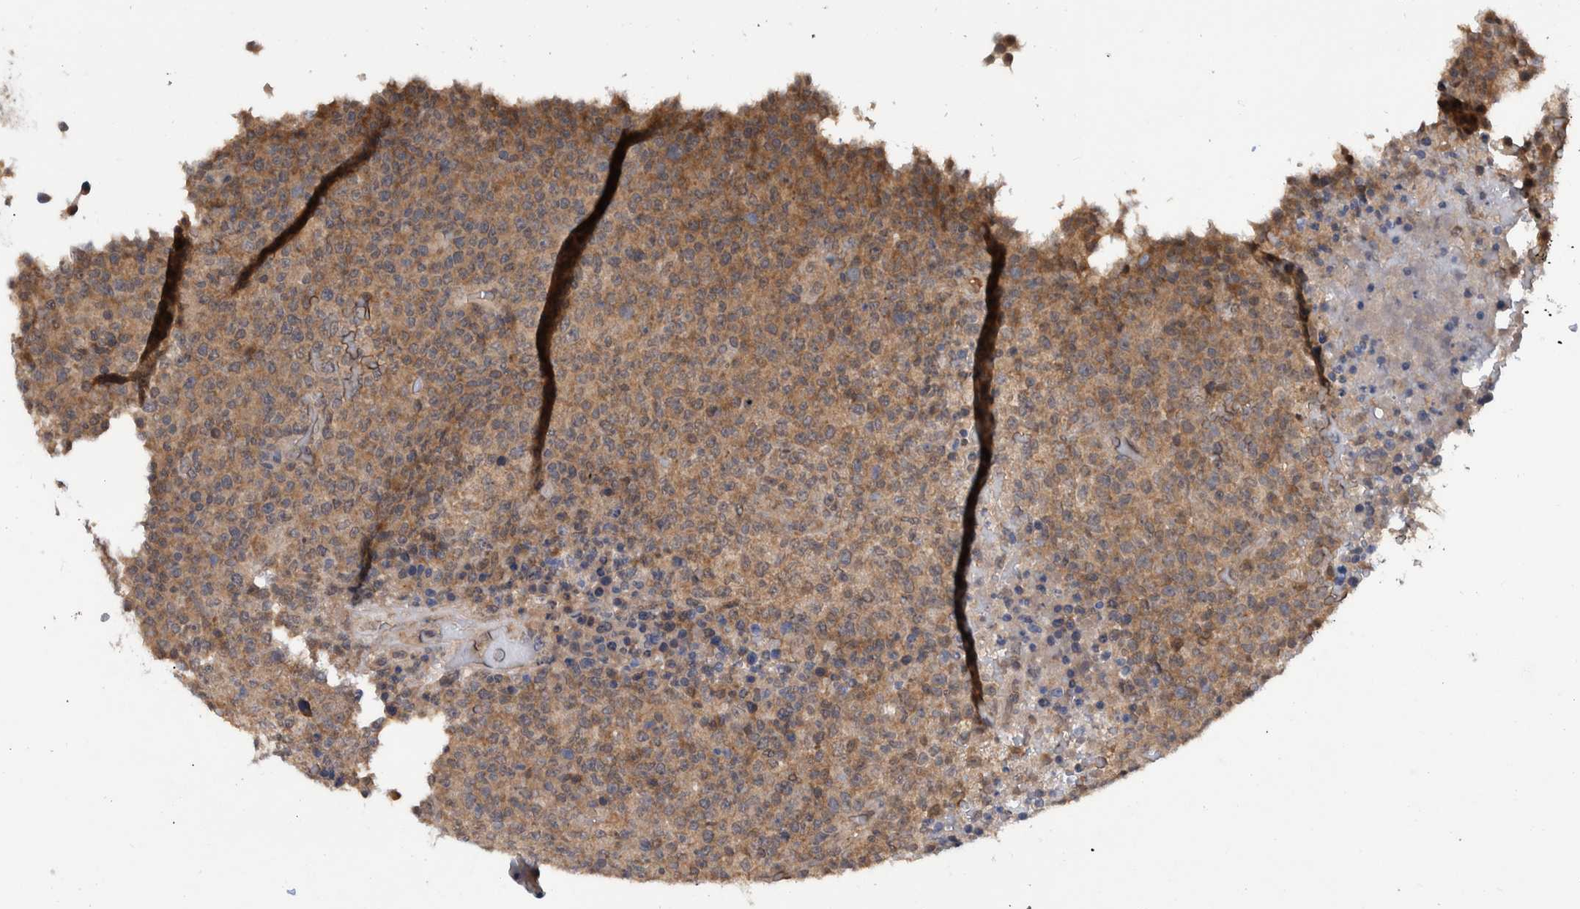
{"staining": {"intensity": "moderate", "quantity": ">75%", "location": "cytoplasmic/membranous"}, "tissue": "lymphoma", "cell_type": "Tumor cells", "image_type": "cancer", "snomed": [{"axis": "morphology", "description": "Malignant lymphoma, non-Hodgkin's type, High grade"}, {"axis": "topography", "description": "Lymph node"}], "caption": "A brown stain shows moderate cytoplasmic/membranous positivity of a protein in lymphoma tumor cells.", "gene": "PLPBP", "patient": {"sex": "male", "age": 13}}